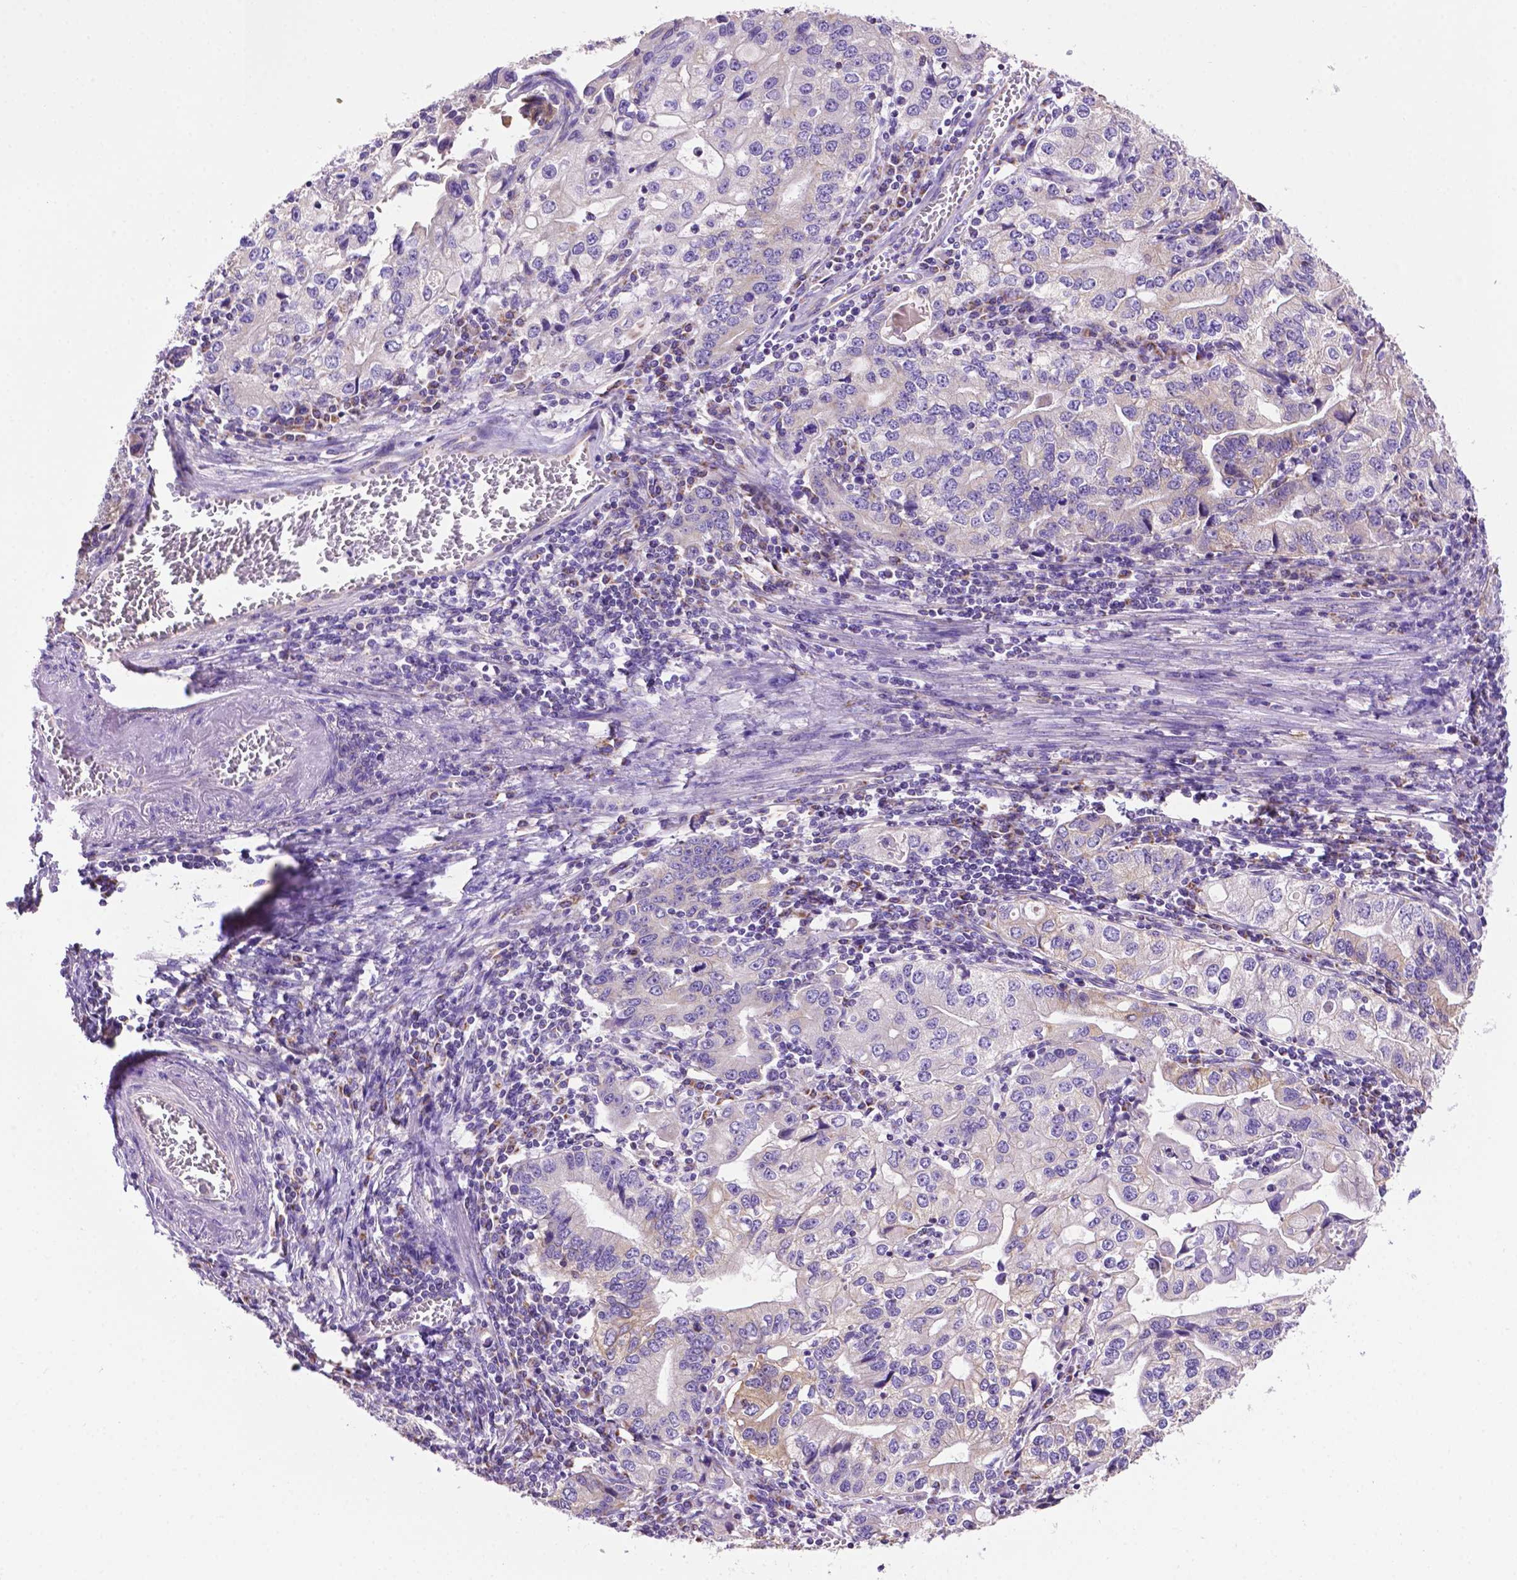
{"staining": {"intensity": "negative", "quantity": "none", "location": "none"}, "tissue": "stomach cancer", "cell_type": "Tumor cells", "image_type": "cancer", "snomed": [{"axis": "morphology", "description": "Adenocarcinoma, NOS"}, {"axis": "topography", "description": "Stomach, lower"}], "caption": "This is a photomicrograph of immunohistochemistry staining of adenocarcinoma (stomach), which shows no staining in tumor cells.", "gene": "PHYHIP", "patient": {"sex": "female", "age": 72}}